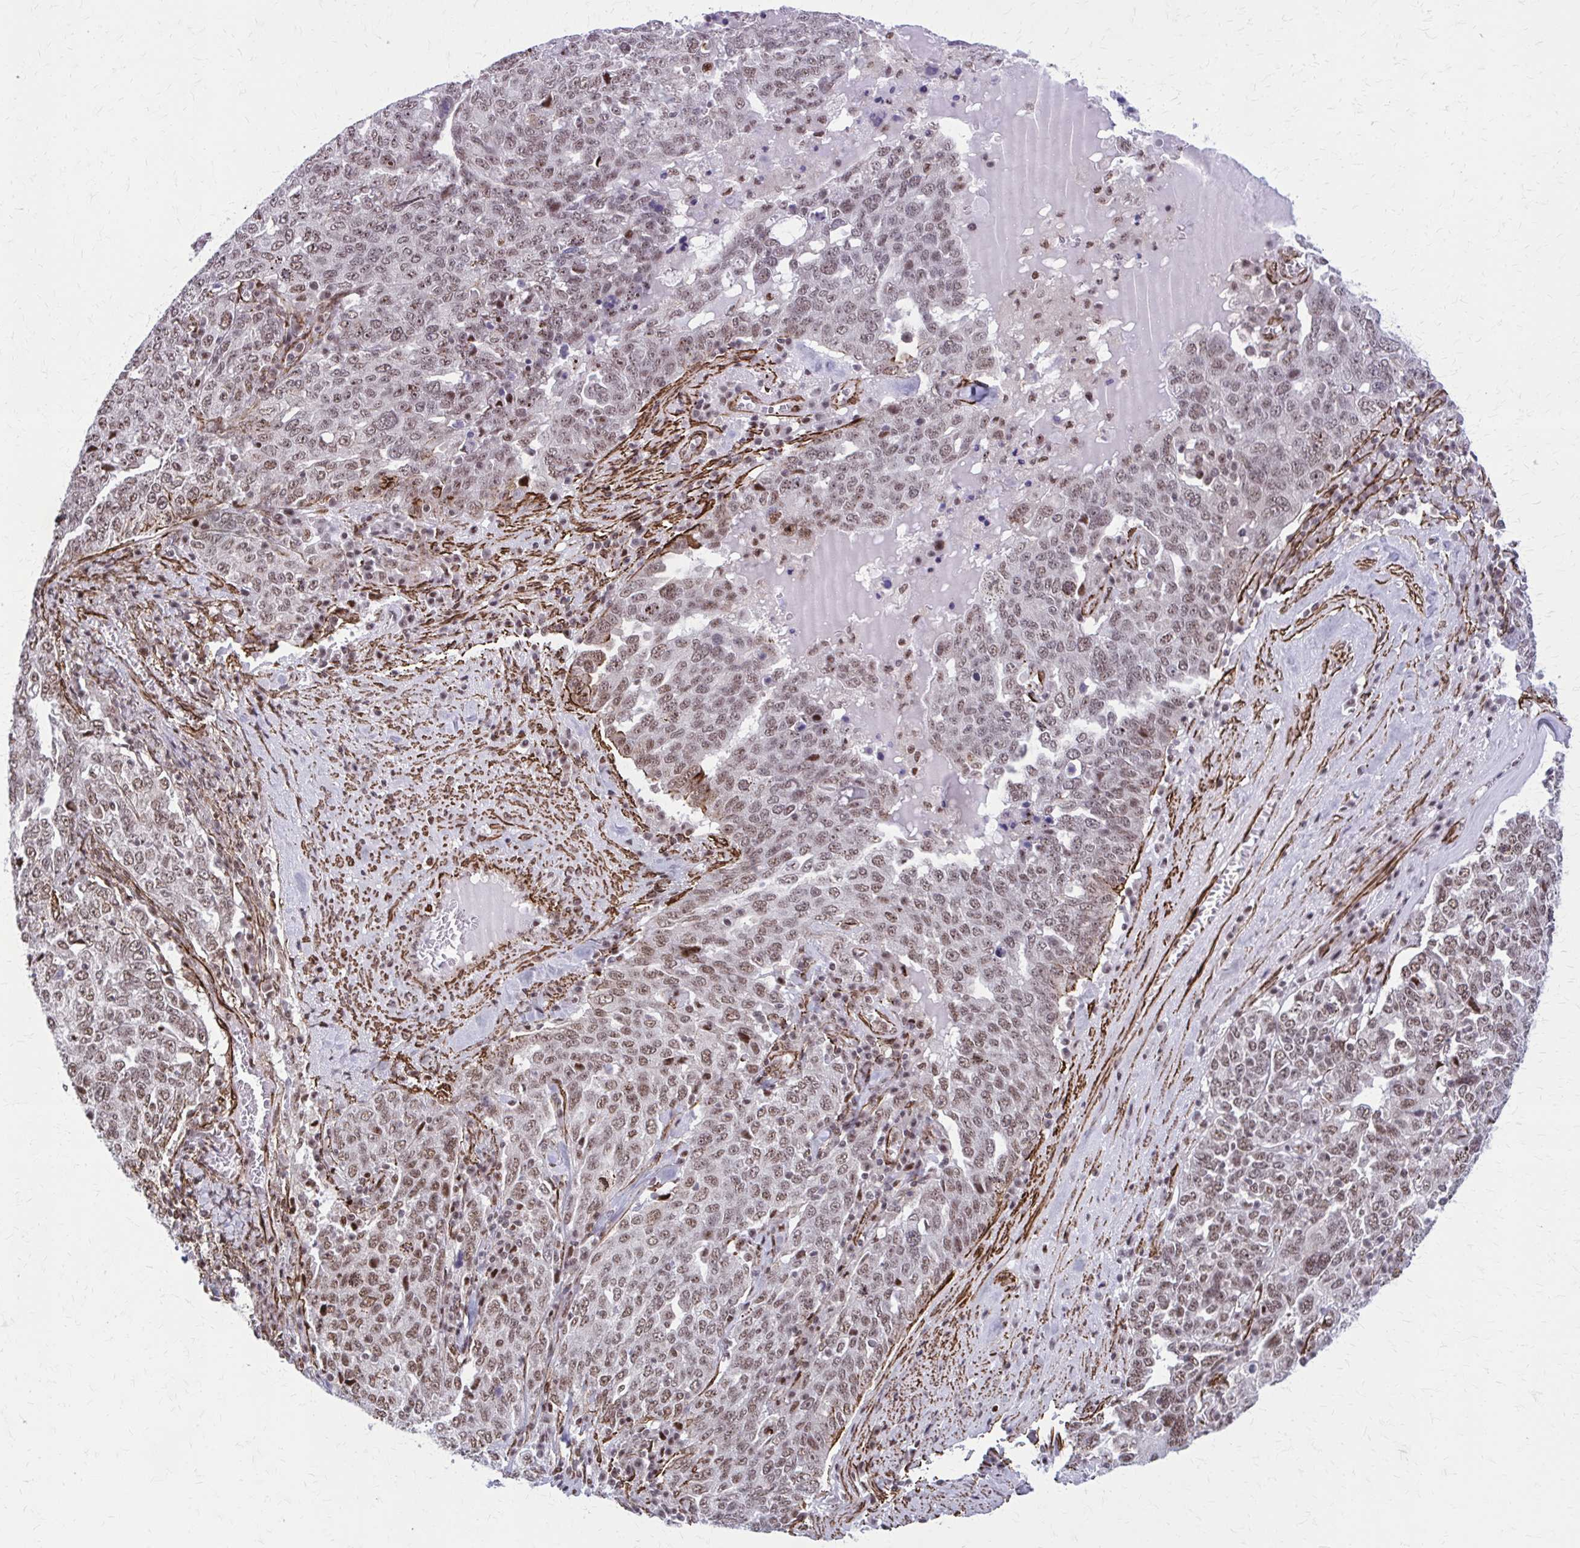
{"staining": {"intensity": "moderate", "quantity": ">75%", "location": "nuclear"}, "tissue": "ovarian cancer", "cell_type": "Tumor cells", "image_type": "cancer", "snomed": [{"axis": "morphology", "description": "Carcinoma, endometroid"}, {"axis": "topography", "description": "Ovary"}], "caption": "Moderate nuclear expression is present in about >75% of tumor cells in ovarian endometroid carcinoma.", "gene": "NRBF2", "patient": {"sex": "female", "age": 62}}